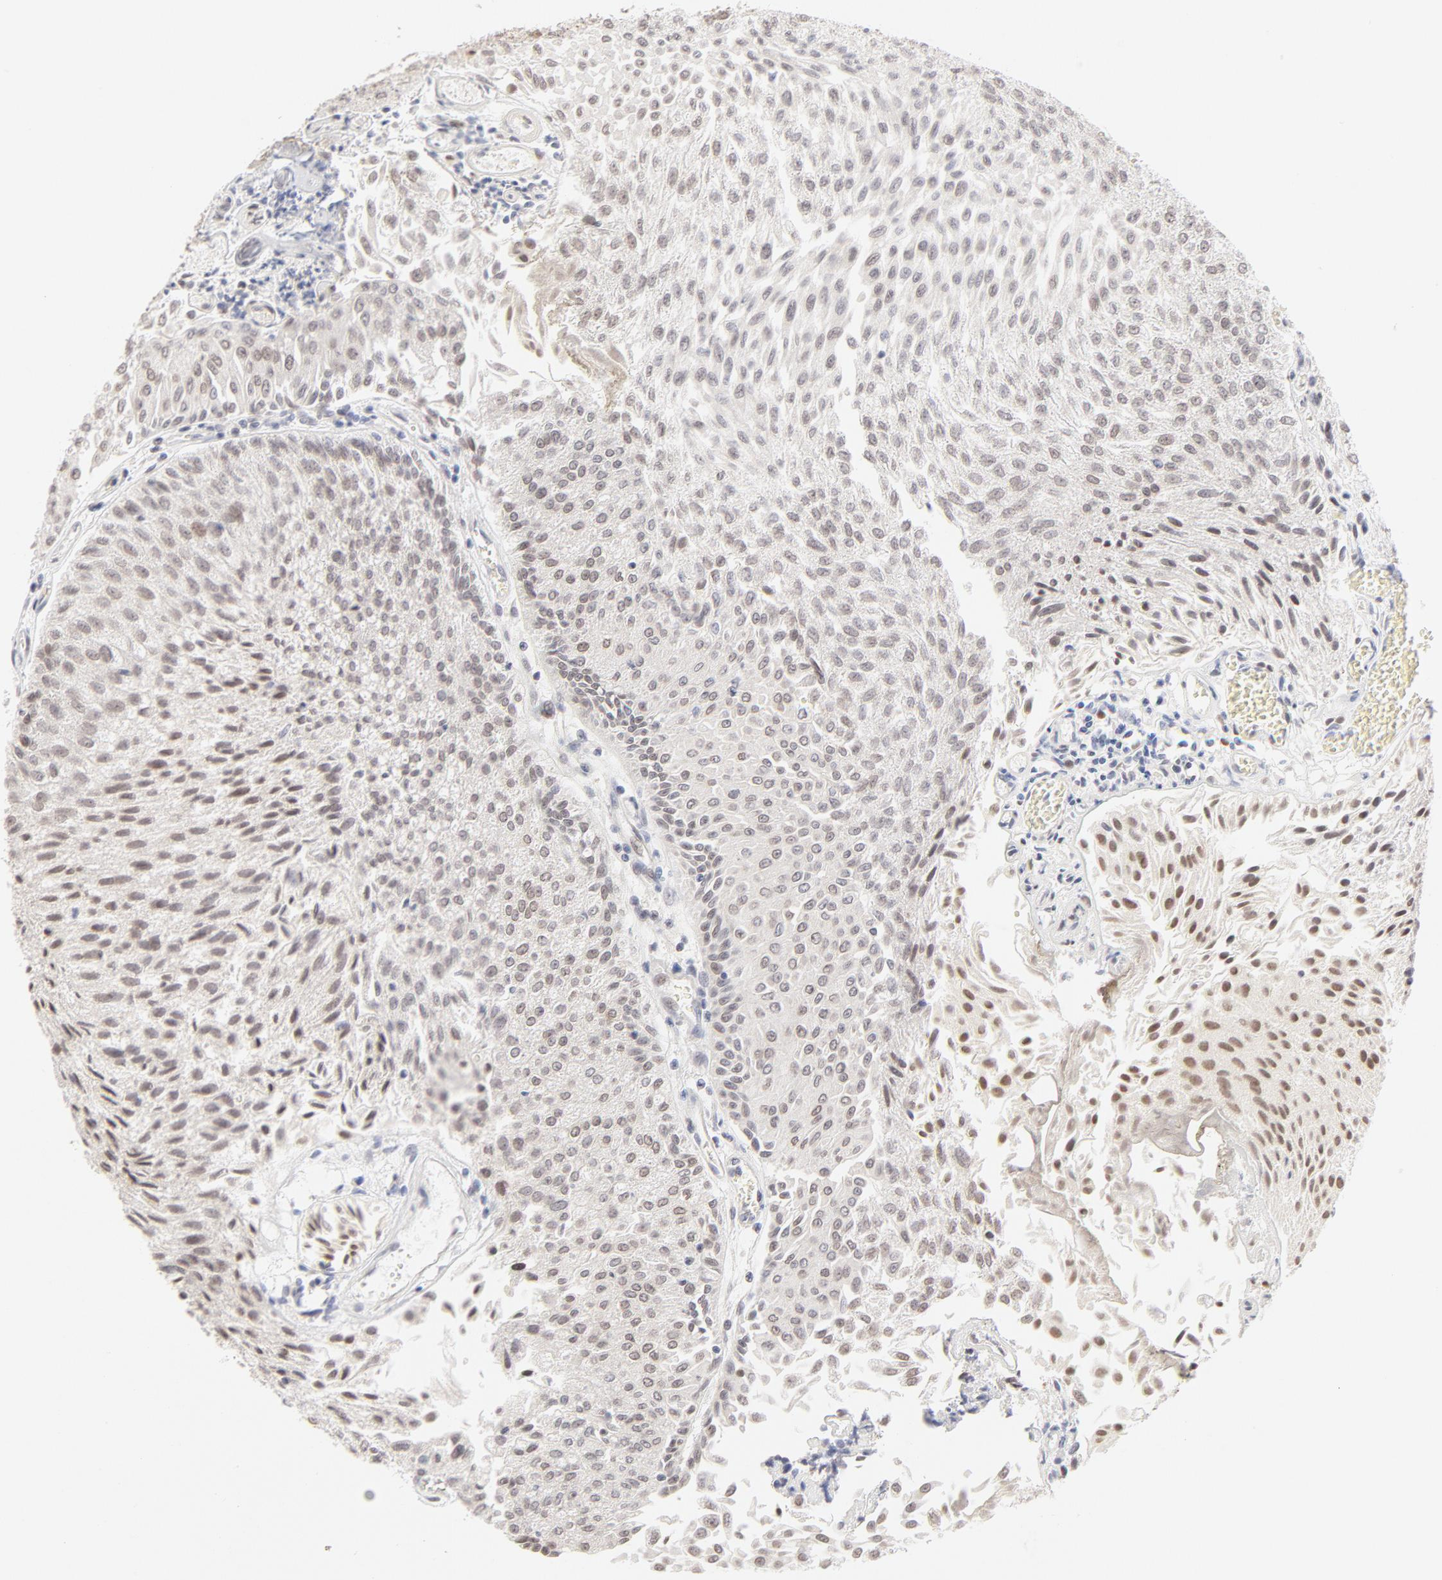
{"staining": {"intensity": "weak", "quantity": "25%-75%", "location": "nuclear"}, "tissue": "urothelial cancer", "cell_type": "Tumor cells", "image_type": "cancer", "snomed": [{"axis": "morphology", "description": "Urothelial carcinoma, Low grade"}, {"axis": "topography", "description": "Urinary bladder"}], "caption": "Brown immunohistochemical staining in human urothelial cancer displays weak nuclear positivity in about 25%-75% of tumor cells.", "gene": "PBX3", "patient": {"sex": "male", "age": 86}}